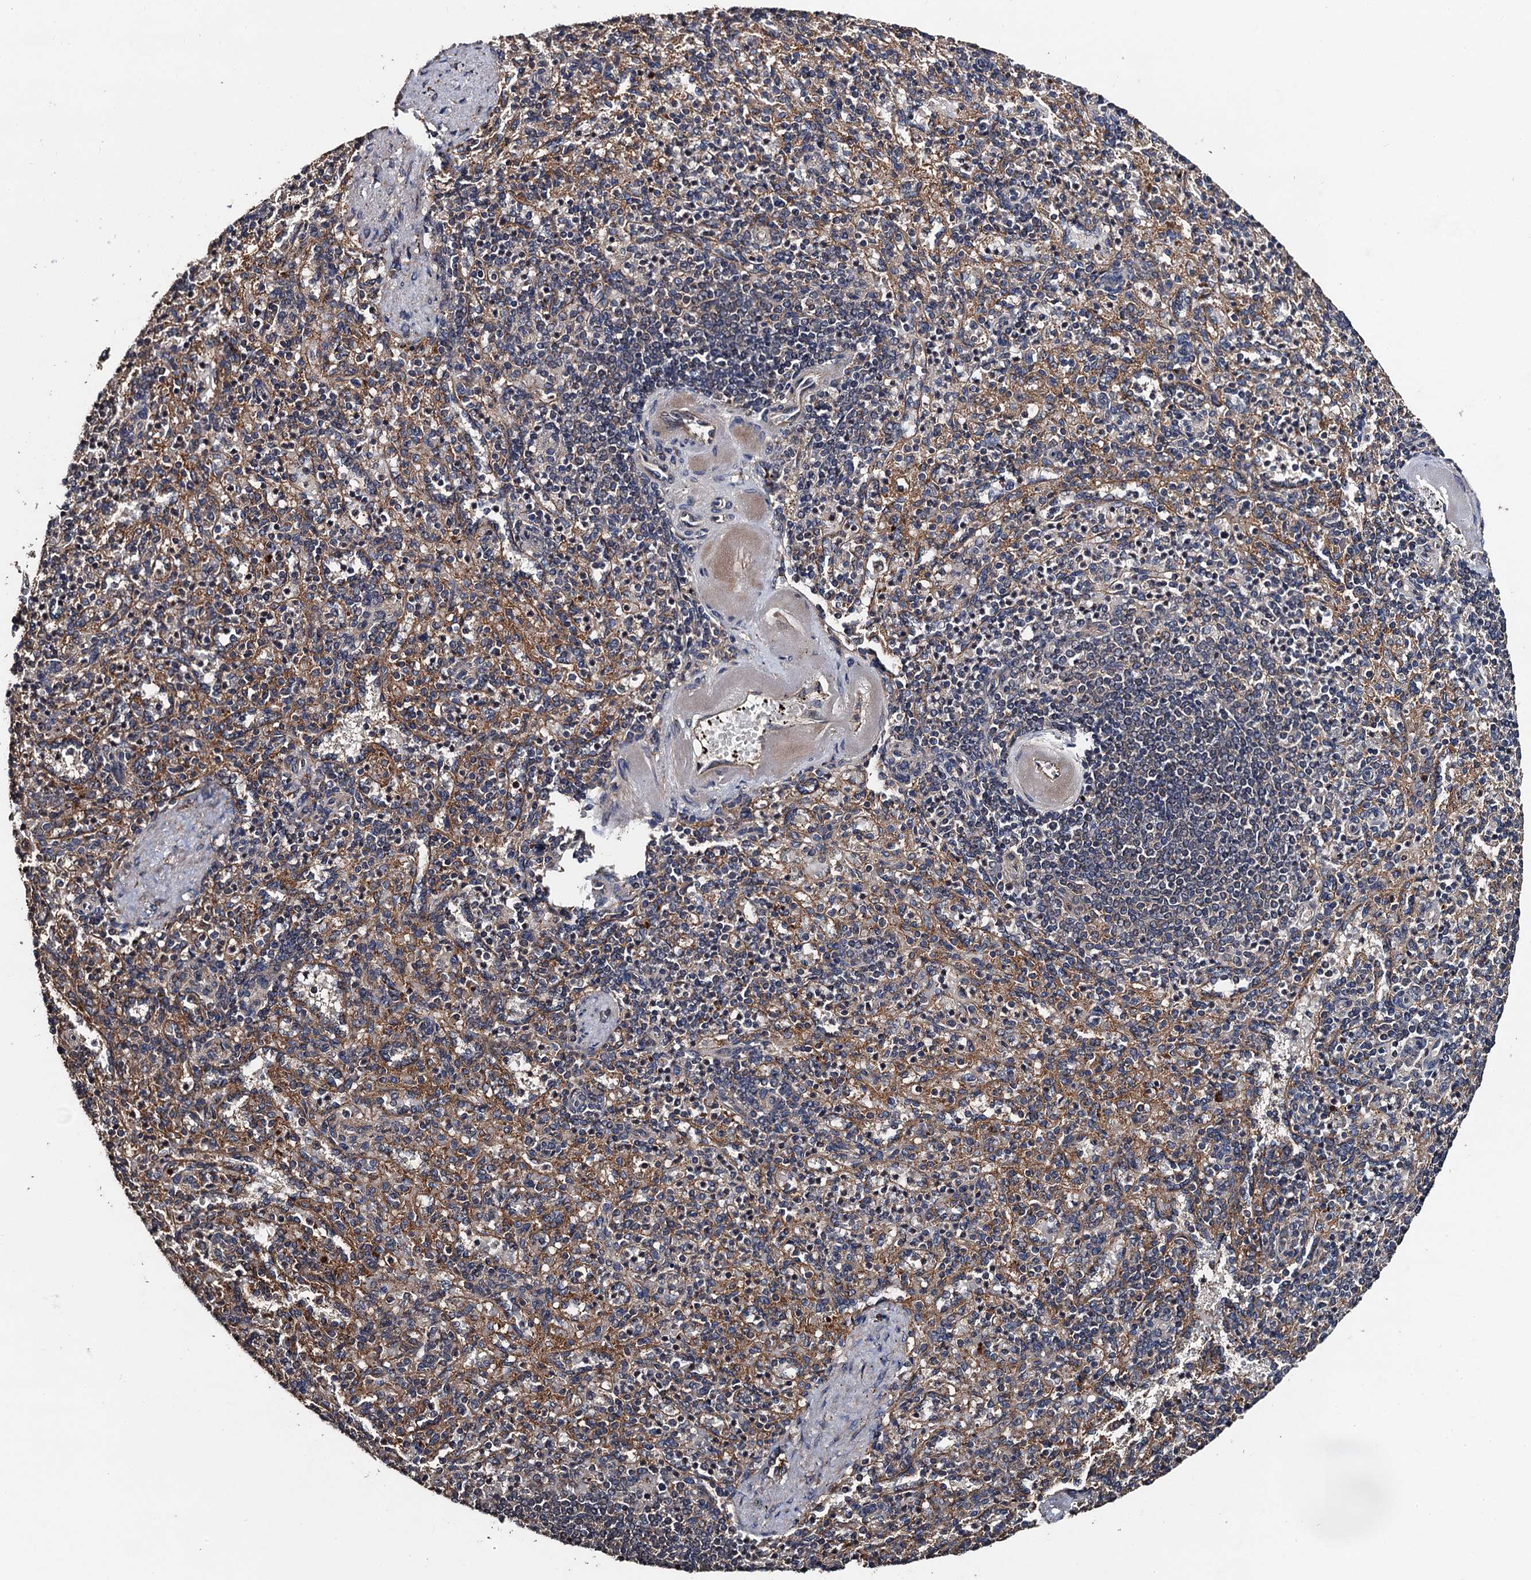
{"staining": {"intensity": "negative", "quantity": "none", "location": "none"}, "tissue": "spleen", "cell_type": "Cells in red pulp", "image_type": "normal", "snomed": [{"axis": "morphology", "description": "Normal tissue, NOS"}, {"axis": "topography", "description": "Spleen"}], "caption": "Cells in red pulp show no significant protein expression in benign spleen. The staining is performed using DAB brown chromogen with nuclei counter-stained in using hematoxylin.", "gene": "PPTC7", "patient": {"sex": "female", "age": 74}}